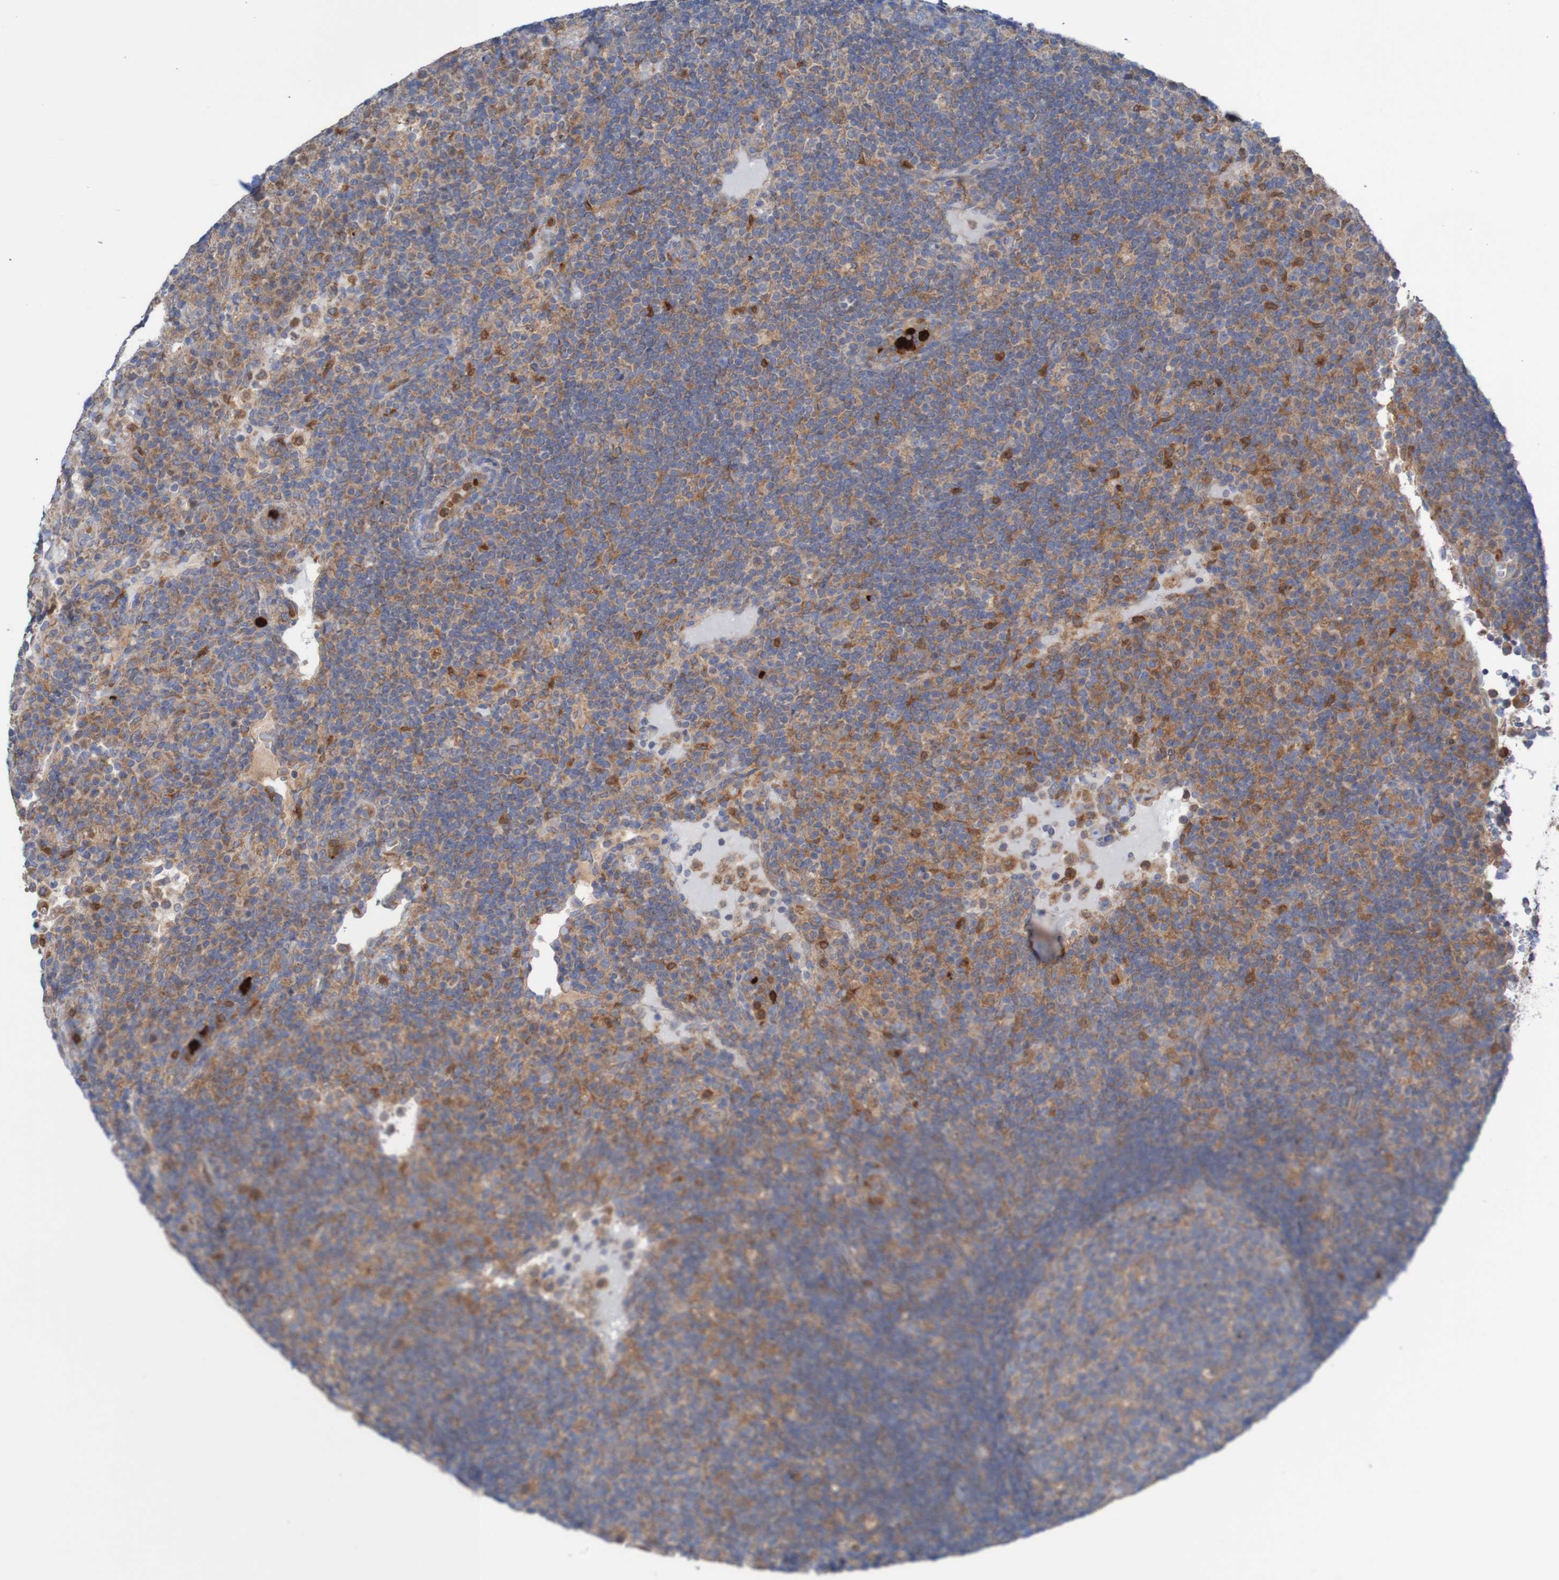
{"staining": {"intensity": "weak", "quantity": "25%-75%", "location": "cytoplasmic/membranous"}, "tissue": "lymph node", "cell_type": "Germinal center cells", "image_type": "normal", "snomed": [{"axis": "morphology", "description": "Normal tissue, NOS"}, {"axis": "topography", "description": "Lymph node"}], "caption": "Weak cytoplasmic/membranous expression is identified in about 25%-75% of germinal center cells in benign lymph node.", "gene": "PARP4", "patient": {"sex": "female", "age": 53}}